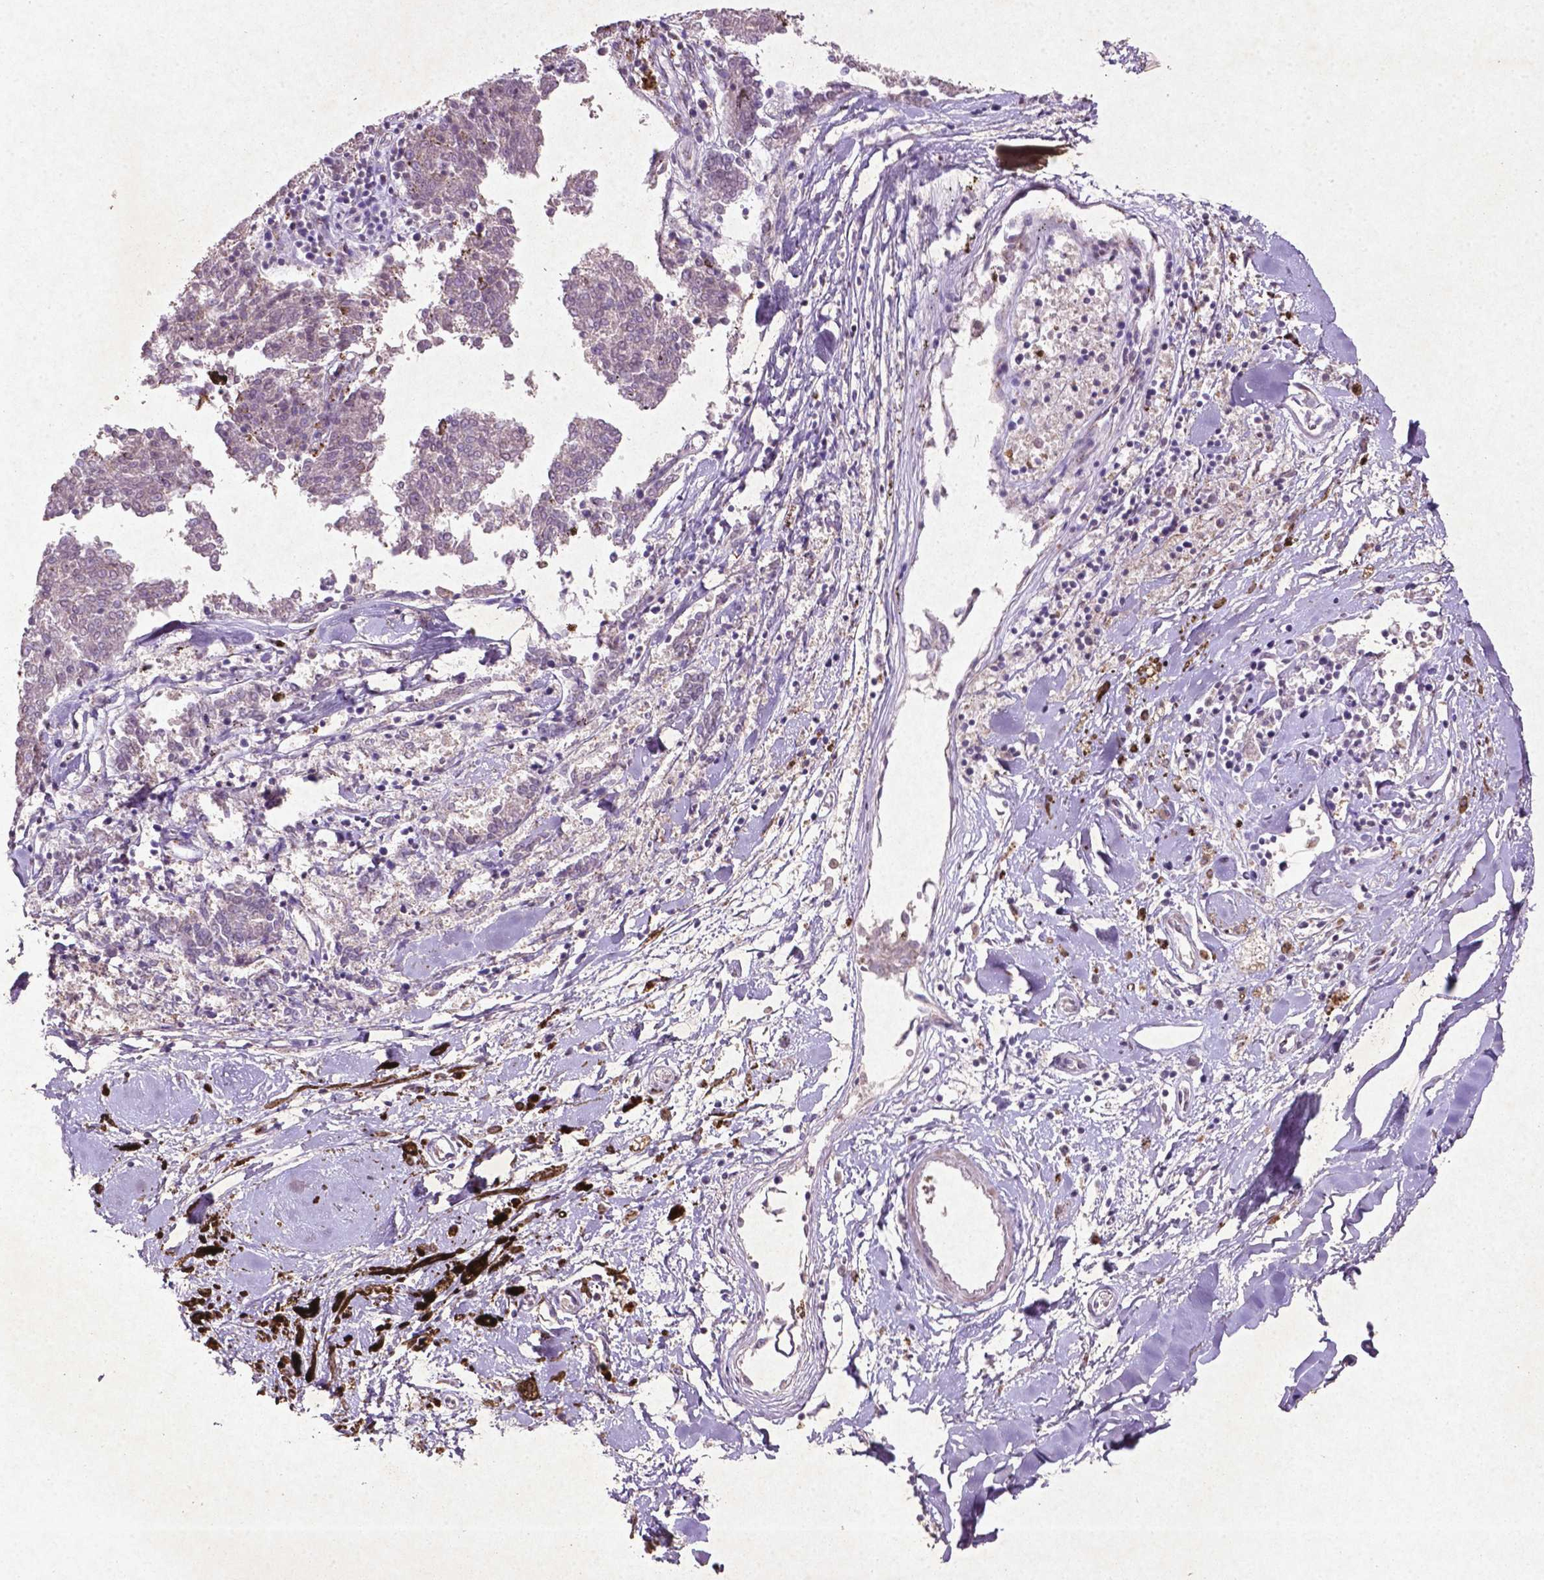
{"staining": {"intensity": "negative", "quantity": "none", "location": "none"}, "tissue": "melanoma", "cell_type": "Tumor cells", "image_type": "cancer", "snomed": [{"axis": "morphology", "description": "Malignant melanoma, NOS"}, {"axis": "topography", "description": "Skin"}], "caption": "This image is of melanoma stained with immunohistochemistry (IHC) to label a protein in brown with the nuclei are counter-stained blue. There is no positivity in tumor cells. (Stains: DAB immunohistochemistry (IHC) with hematoxylin counter stain, Microscopy: brightfield microscopy at high magnification).", "gene": "MTOR", "patient": {"sex": "female", "age": 72}}